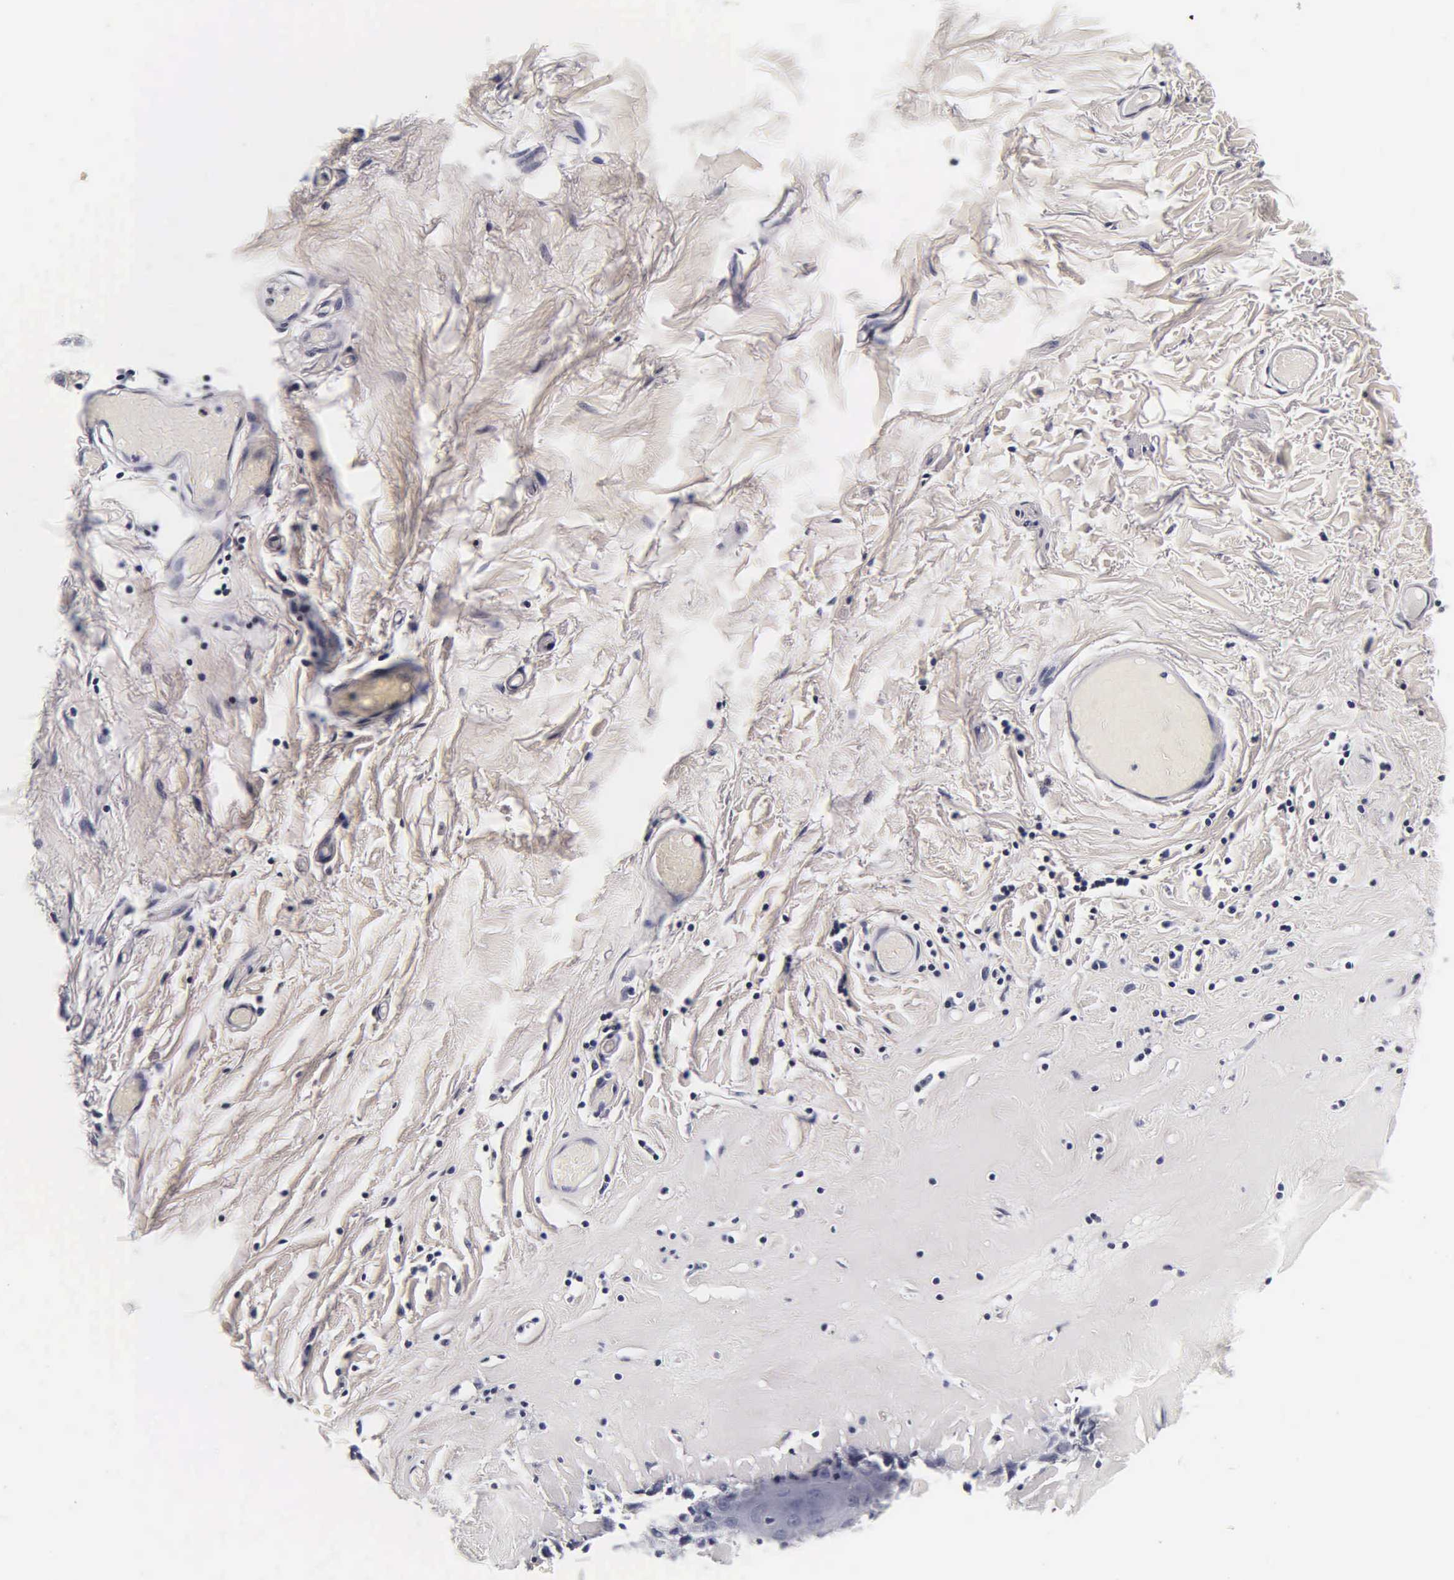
{"staining": {"intensity": "negative", "quantity": "none", "location": "none"}, "tissue": "skin", "cell_type": "Epidermal cells", "image_type": "normal", "snomed": [{"axis": "morphology", "description": "Normal tissue, NOS"}, {"axis": "topography", "description": "Vascular tissue"}, {"axis": "topography", "description": "Vulva"}, {"axis": "topography", "description": "Peripheral nerve tissue"}], "caption": "Immunohistochemistry image of normal human skin stained for a protein (brown), which shows no staining in epidermal cells. (Brightfield microscopy of DAB IHC at high magnification).", "gene": "TG", "patient": {"sex": "female", "age": 86}}